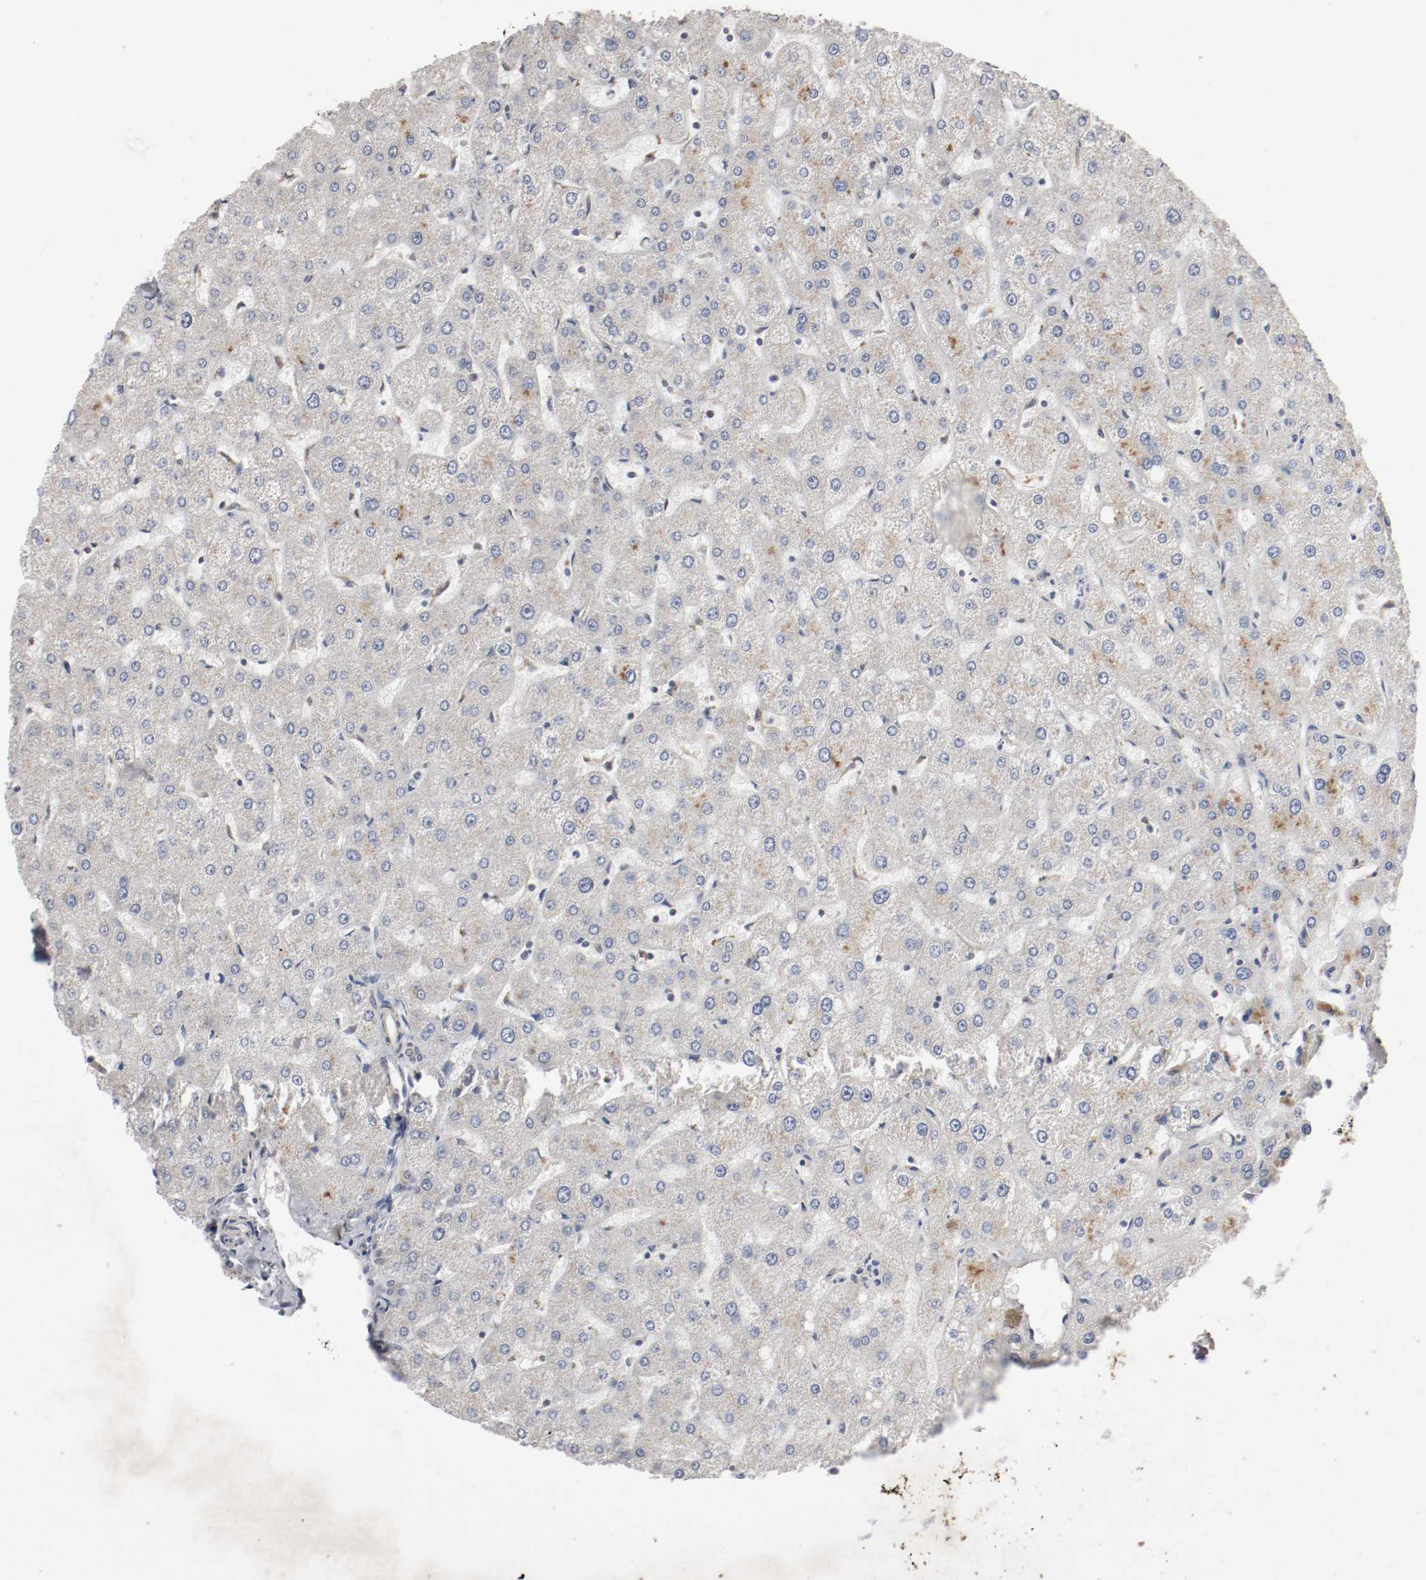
{"staining": {"intensity": "negative", "quantity": "none", "location": "none"}, "tissue": "liver", "cell_type": "Cholangiocytes", "image_type": "normal", "snomed": [{"axis": "morphology", "description": "Normal tissue, NOS"}, {"axis": "topography", "description": "Liver"}], "caption": "Cholangiocytes show no significant protein expression in benign liver. Nuclei are stained in blue.", "gene": "CSNK2B", "patient": {"sex": "male", "age": 67}}